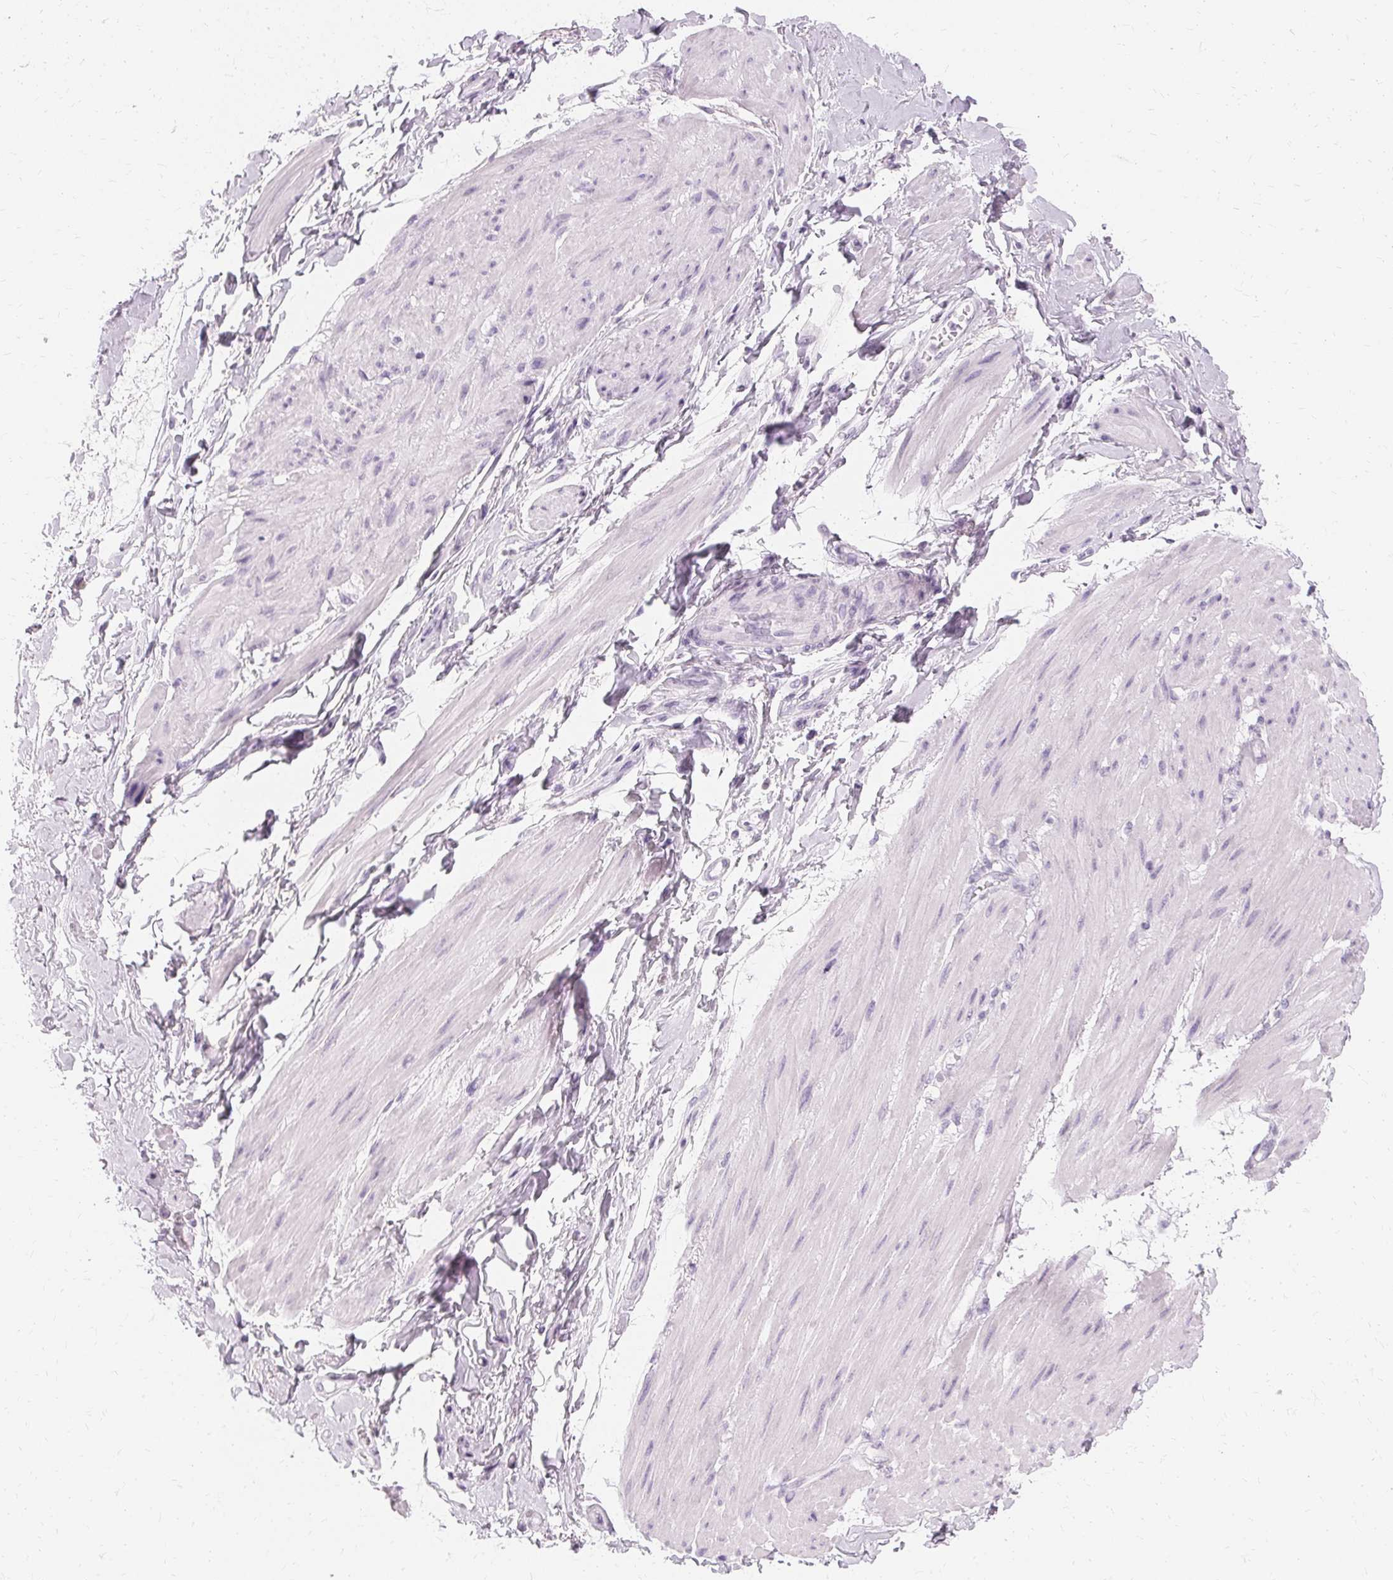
{"staining": {"intensity": "negative", "quantity": "none", "location": "none"}, "tissue": "adipose tissue", "cell_type": "Adipocytes", "image_type": "normal", "snomed": [{"axis": "morphology", "description": "Normal tissue, NOS"}, {"axis": "topography", "description": "Urinary bladder"}, {"axis": "topography", "description": "Peripheral nerve tissue"}], "caption": "High power microscopy histopathology image of an immunohistochemistry (IHC) micrograph of unremarkable adipose tissue, revealing no significant positivity in adipocytes.", "gene": "KRT6A", "patient": {"sex": "female", "age": 60}}